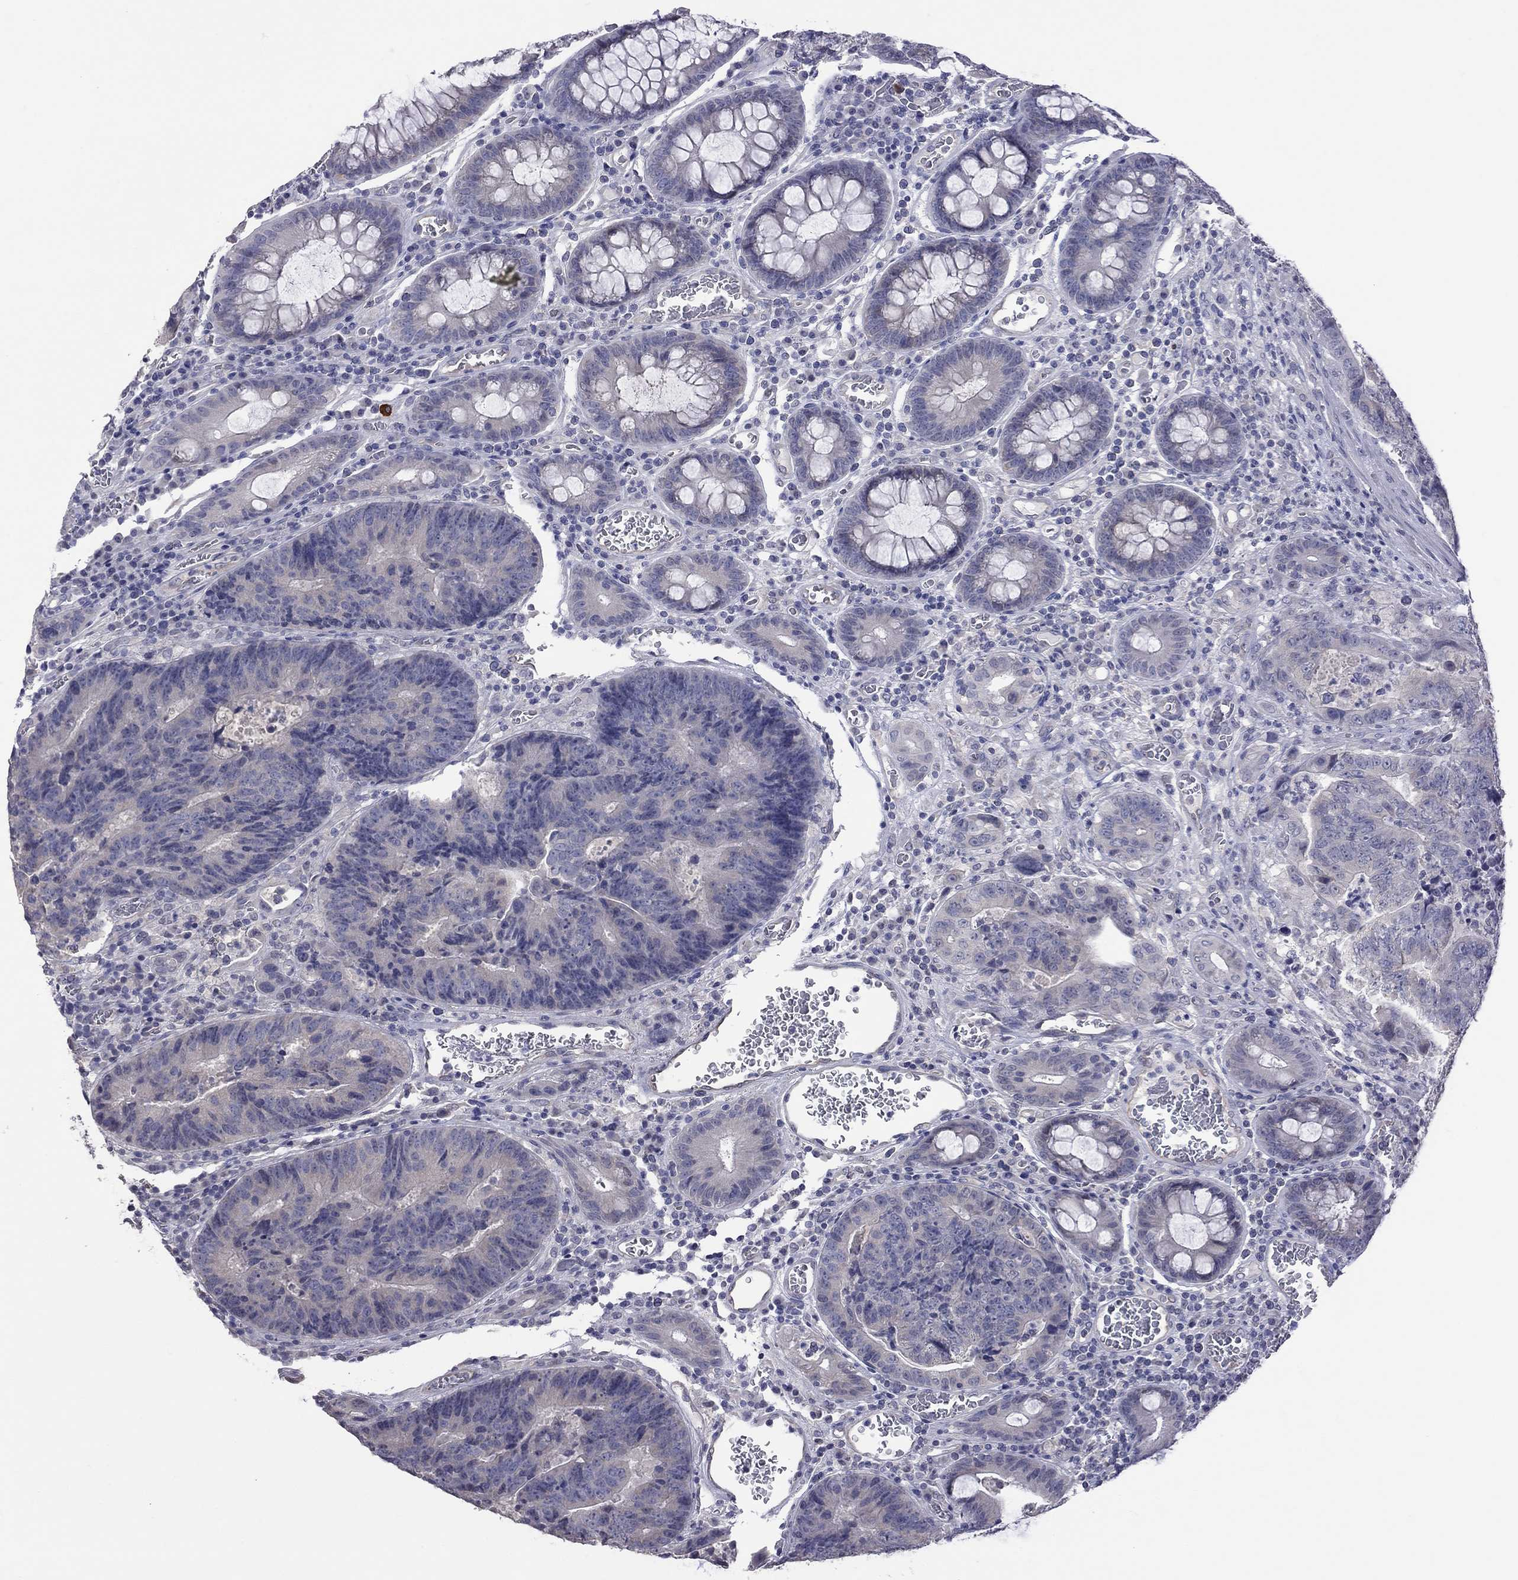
{"staining": {"intensity": "negative", "quantity": "none", "location": "none"}, "tissue": "colorectal cancer", "cell_type": "Tumor cells", "image_type": "cancer", "snomed": [{"axis": "morphology", "description": "Adenocarcinoma, NOS"}, {"axis": "topography", "description": "Colon"}], "caption": "An immunohistochemistry histopathology image of colorectal cancer (adenocarcinoma) is shown. There is no staining in tumor cells of colorectal cancer (adenocarcinoma).", "gene": "HYLS1", "patient": {"sex": "female", "age": 48}}